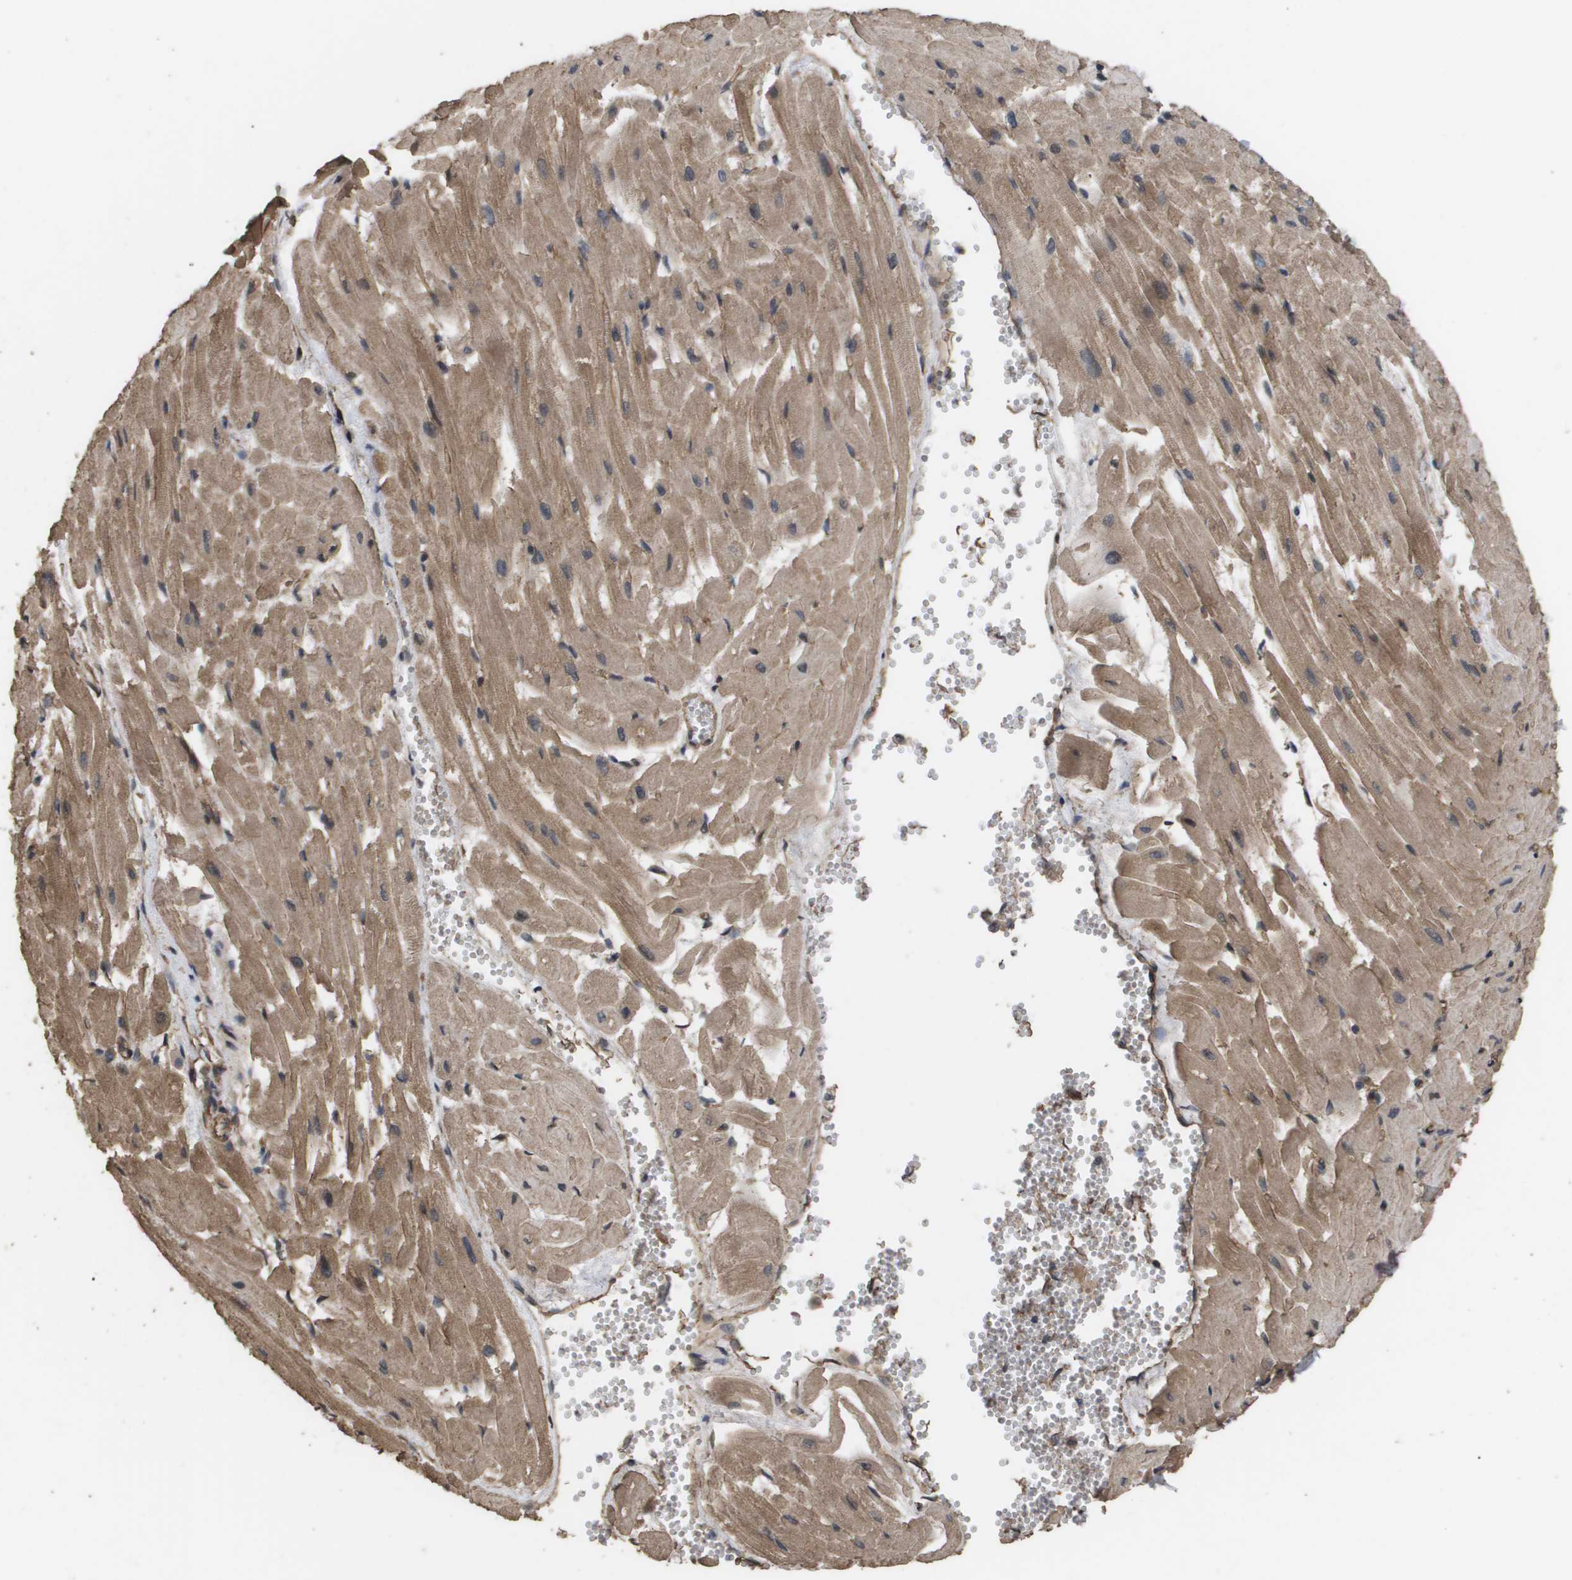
{"staining": {"intensity": "moderate", "quantity": ">75%", "location": "cytoplasmic/membranous"}, "tissue": "heart muscle", "cell_type": "Cardiomyocytes", "image_type": "normal", "snomed": [{"axis": "morphology", "description": "Normal tissue, NOS"}, {"axis": "topography", "description": "Heart"}], "caption": "About >75% of cardiomyocytes in normal heart muscle show moderate cytoplasmic/membranous protein positivity as visualized by brown immunohistochemical staining.", "gene": "CUL5", "patient": {"sex": "female", "age": 19}}